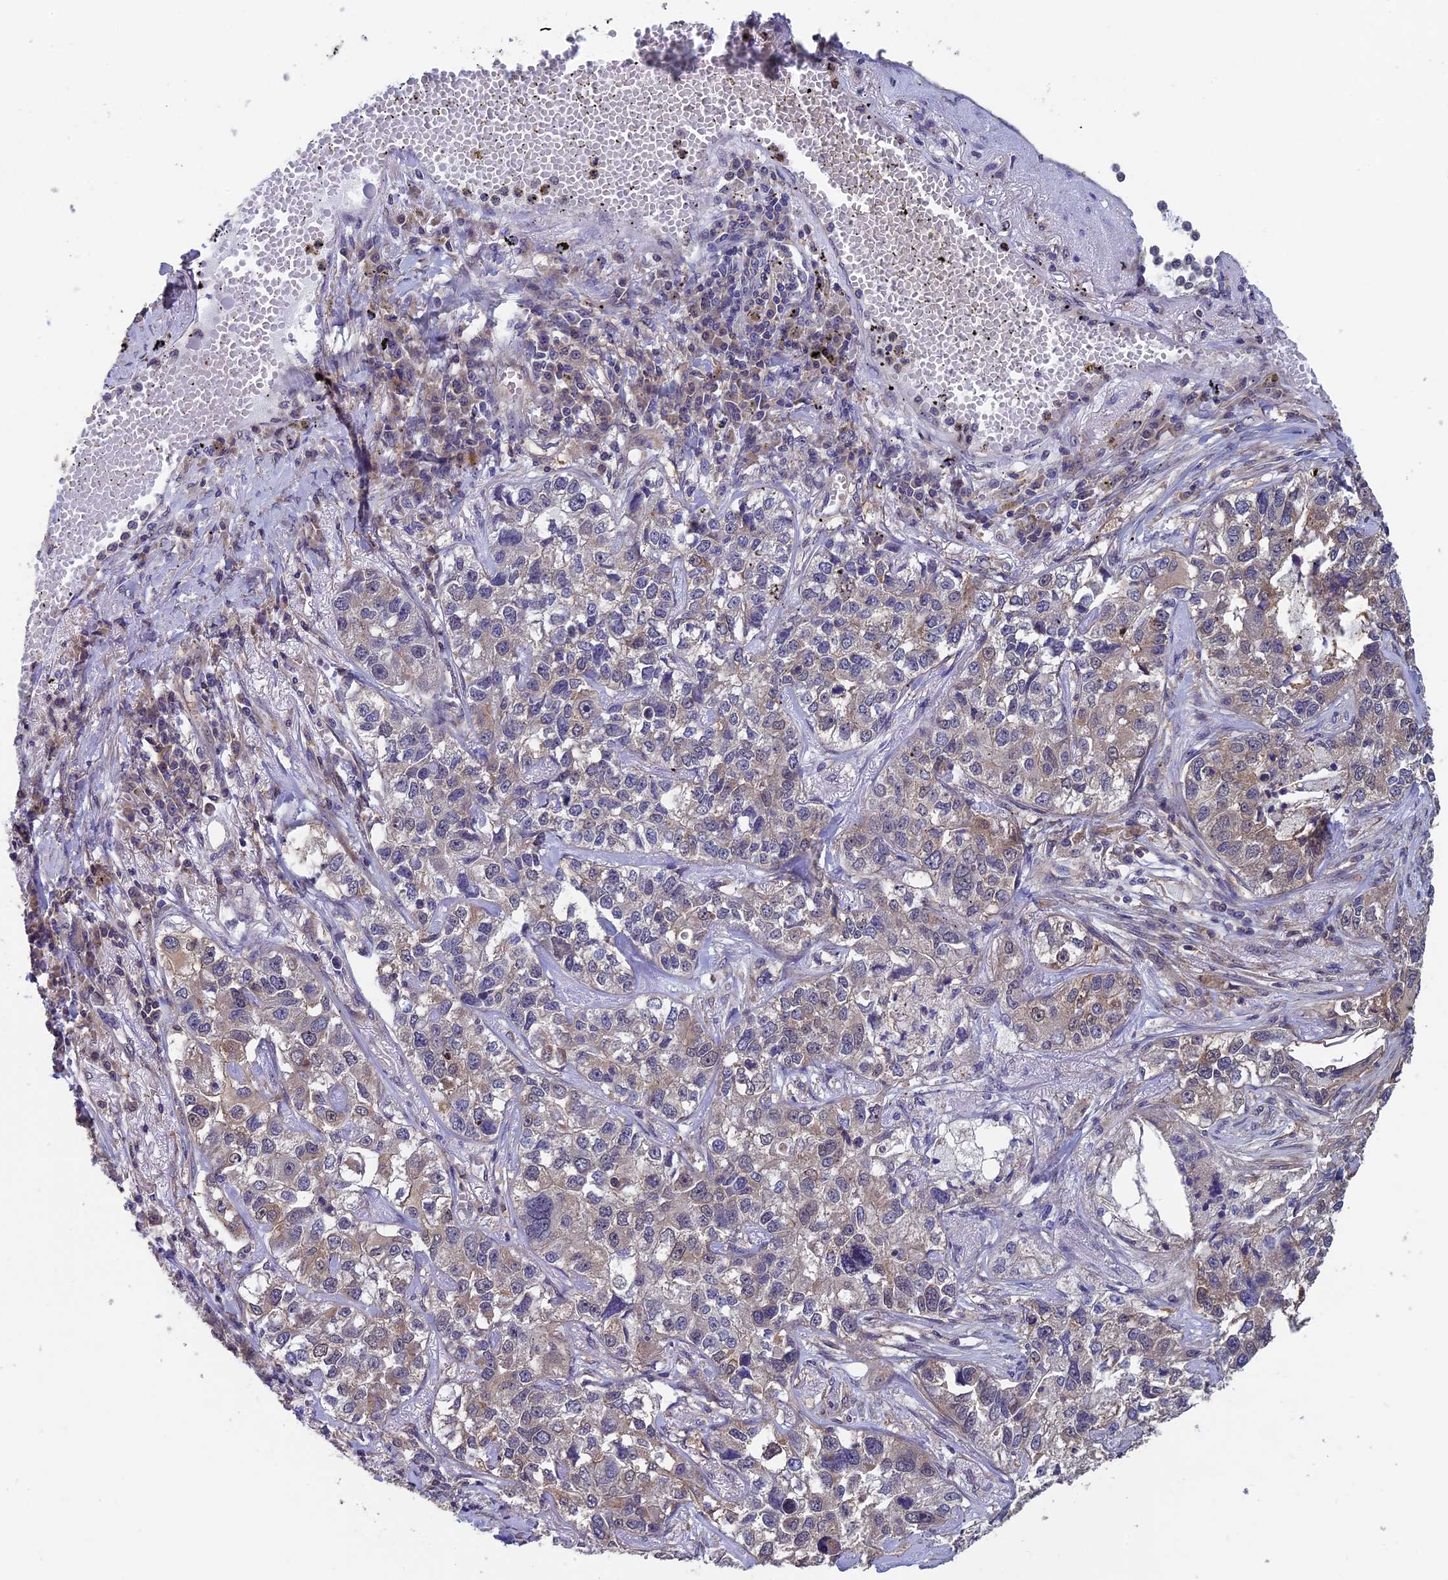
{"staining": {"intensity": "weak", "quantity": "<25%", "location": "cytoplasmic/membranous"}, "tissue": "lung cancer", "cell_type": "Tumor cells", "image_type": "cancer", "snomed": [{"axis": "morphology", "description": "Adenocarcinoma, NOS"}, {"axis": "topography", "description": "Lung"}], "caption": "This is an immunohistochemistry (IHC) photomicrograph of human adenocarcinoma (lung). There is no expression in tumor cells.", "gene": "LCMT1", "patient": {"sex": "male", "age": 49}}